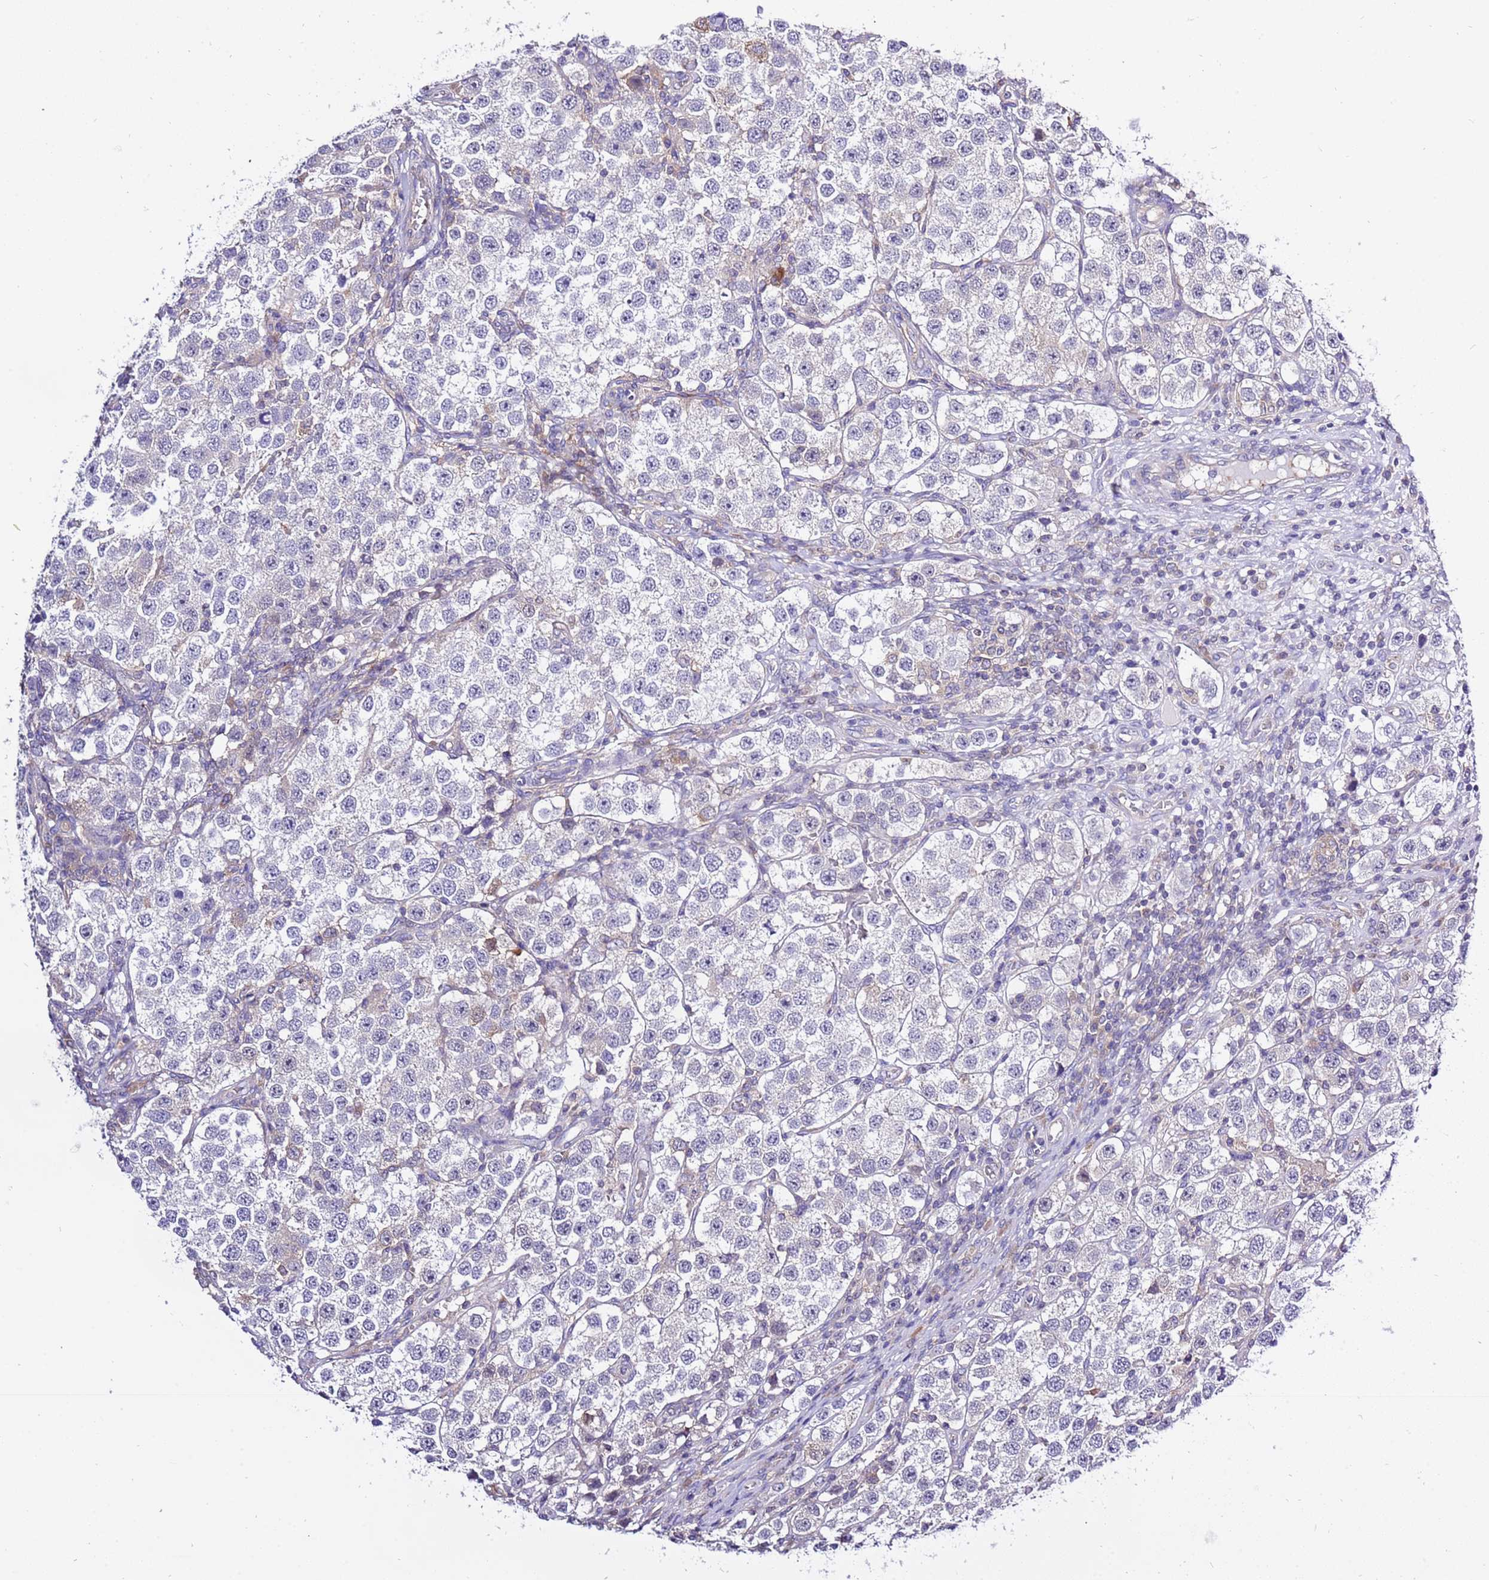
{"staining": {"intensity": "negative", "quantity": "none", "location": "none"}, "tissue": "testis cancer", "cell_type": "Tumor cells", "image_type": "cancer", "snomed": [{"axis": "morphology", "description": "Seminoma, NOS"}, {"axis": "topography", "description": "Testis"}], "caption": "Human testis cancer (seminoma) stained for a protein using IHC exhibits no positivity in tumor cells.", "gene": "STIP1", "patient": {"sex": "male", "age": 37}}